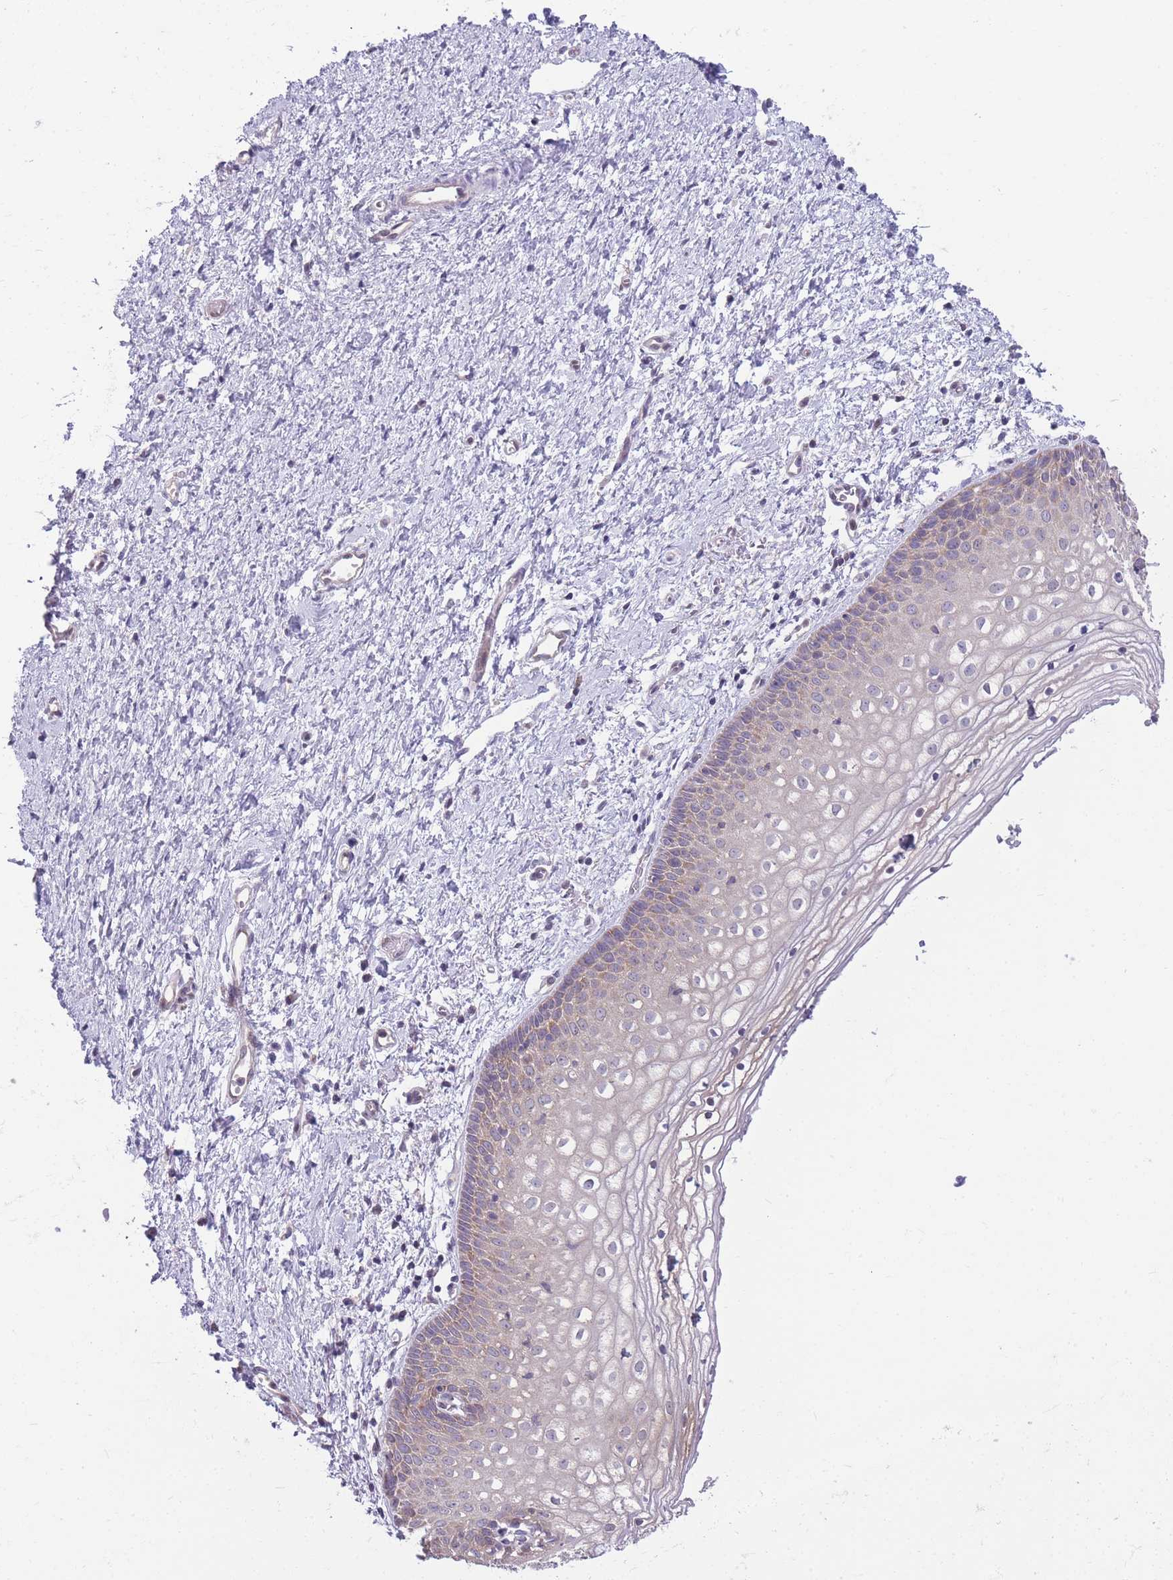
{"staining": {"intensity": "moderate", "quantity": "<25%", "location": "cytoplasmic/membranous"}, "tissue": "vagina", "cell_type": "Squamous epithelial cells", "image_type": "normal", "snomed": [{"axis": "morphology", "description": "Normal tissue, NOS"}, {"axis": "topography", "description": "Vagina"}], "caption": "This image reveals normal vagina stained with IHC to label a protein in brown. The cytoplasmic/membranous of squamous epithelial cells show moderate positivity for the protein. Nuclei are counter-stained blue.", "gene": "CCT6A", "patient": {"sex": "female", "age": 60}}